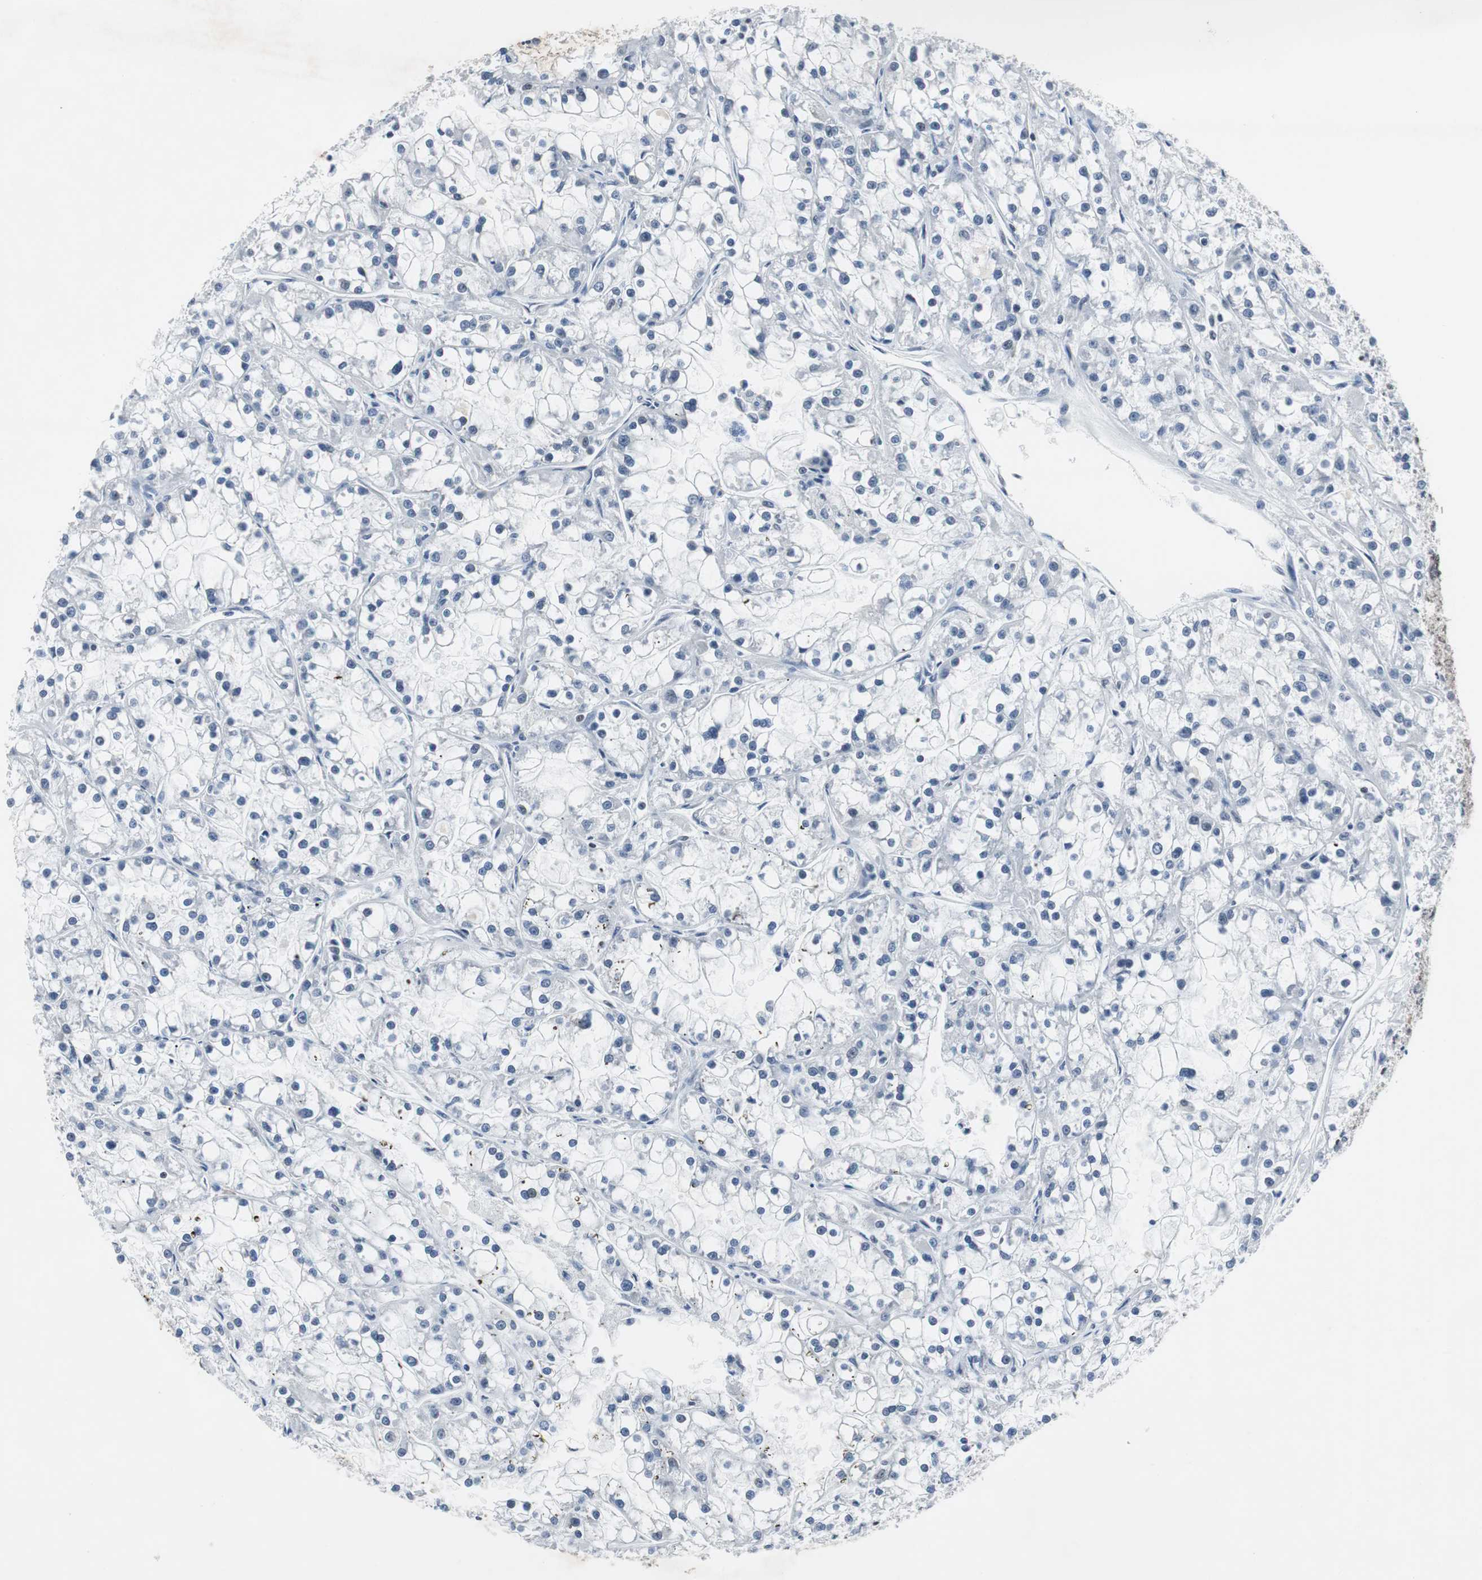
{"staining": {"intensity": "moderate", "quantity": "<25%", "location": "nuclear"}, "tissue": "renal cancer", "cell_type": "Tumor cells", "image_type": "cancer", "snomed": [{"axis": "morphology", "description": "Adenocarcinoma, NOS"}, {"axis": "topography", "description": "Kidney"}], "caption": "Protein expression analysis of renal cancer shows moderate nuclear expression in approximately <25% of tumor cells.", "gene": "RAD9A", "patient": {"sex": "female", "age": 52}}